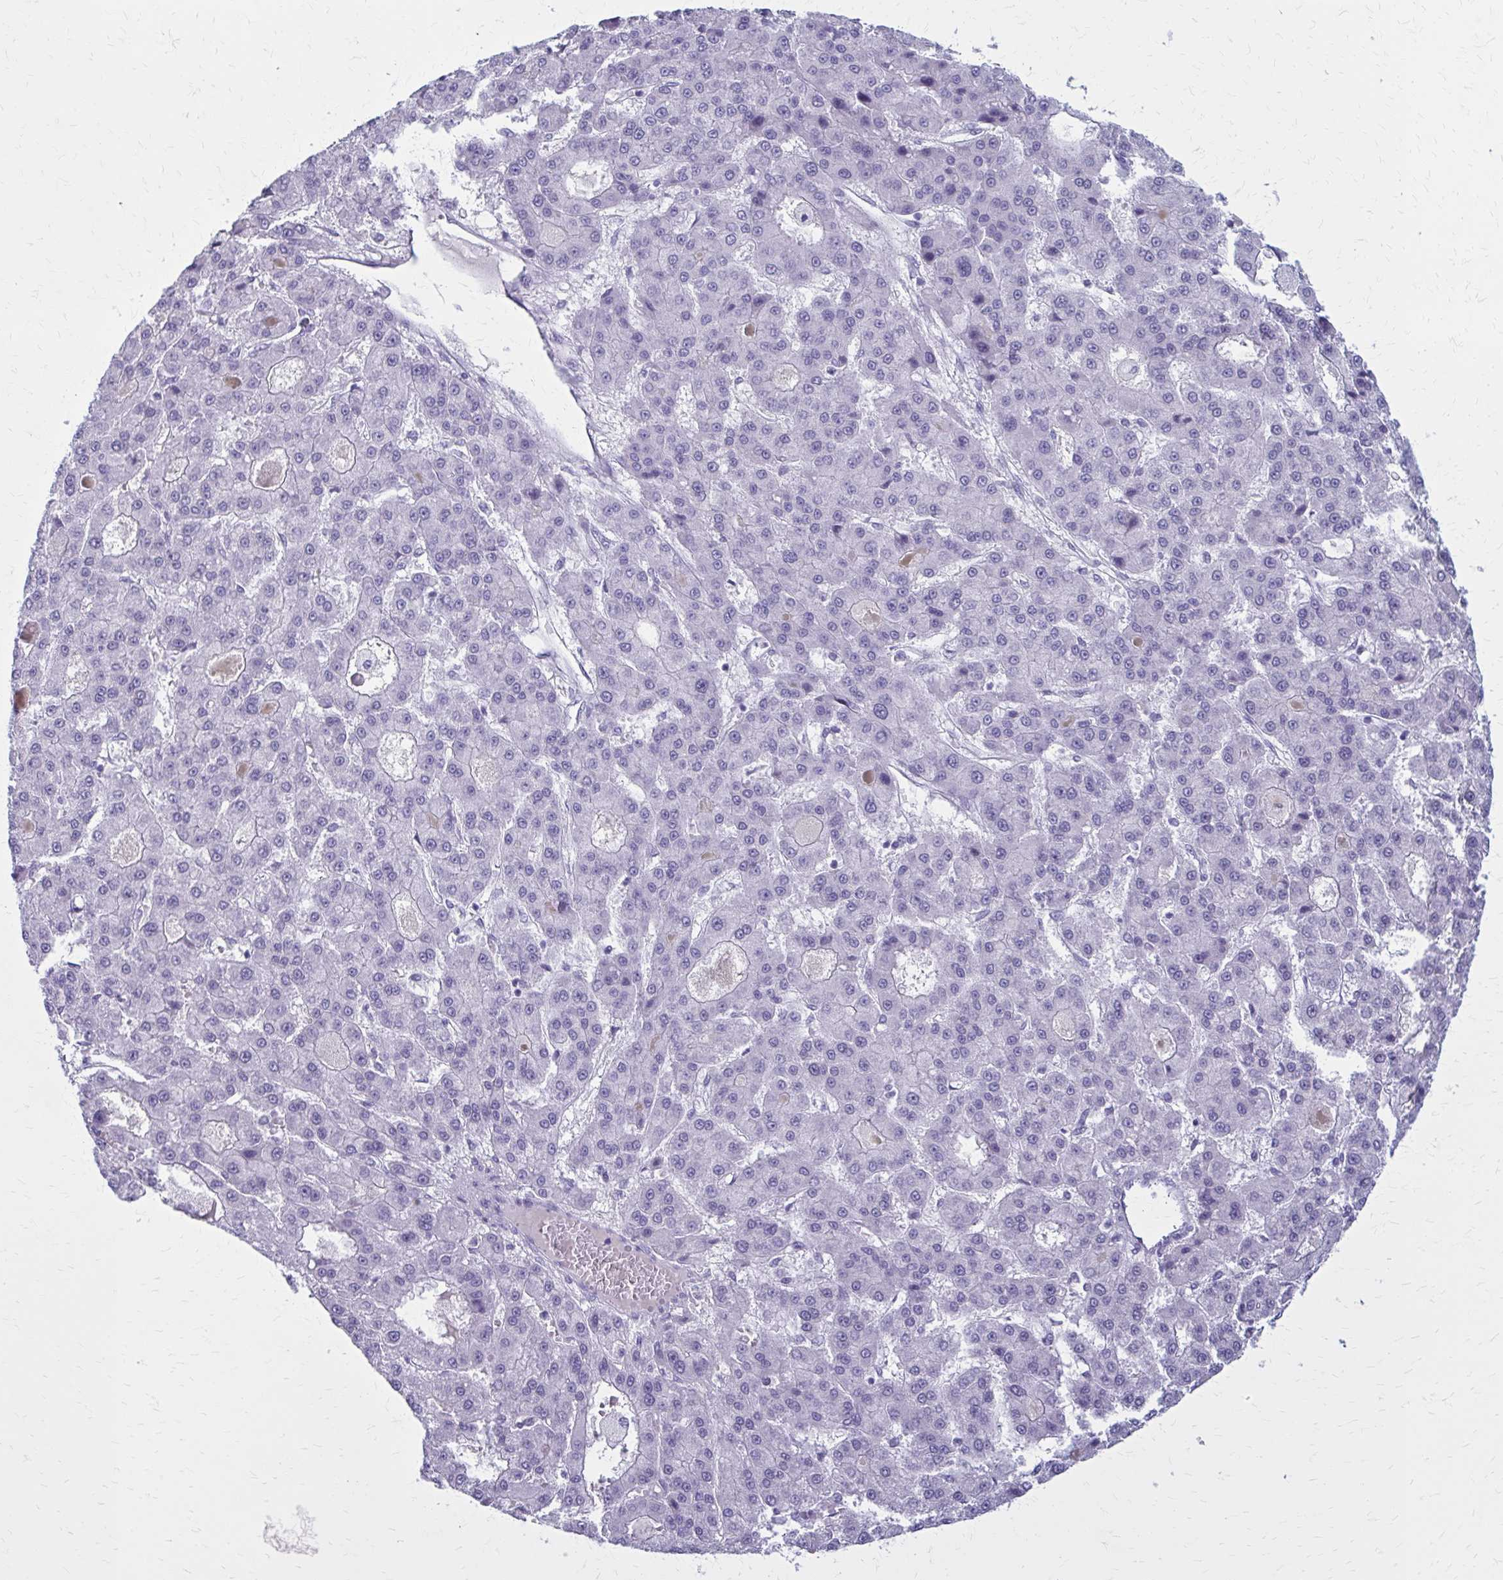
{"staining": {"intensity": "negative", "quantity": "none", "location": "none"}, "tissue": "liver cancer", "cell_type": "Tumor cells", "image_type": "cancer", "snomed": [{"axis": "morphology", "description": "Carcinoma, Hepatocellular, NOS"}, {"axis": "topography", "description": "Liver"}], "caption": "Image shows no significant protein expression in tumor cells of liver cancer (hepatocellular carcinoma).", "gene": "ZDHHC7", "patient": {"sex": "male", "age": 70}}